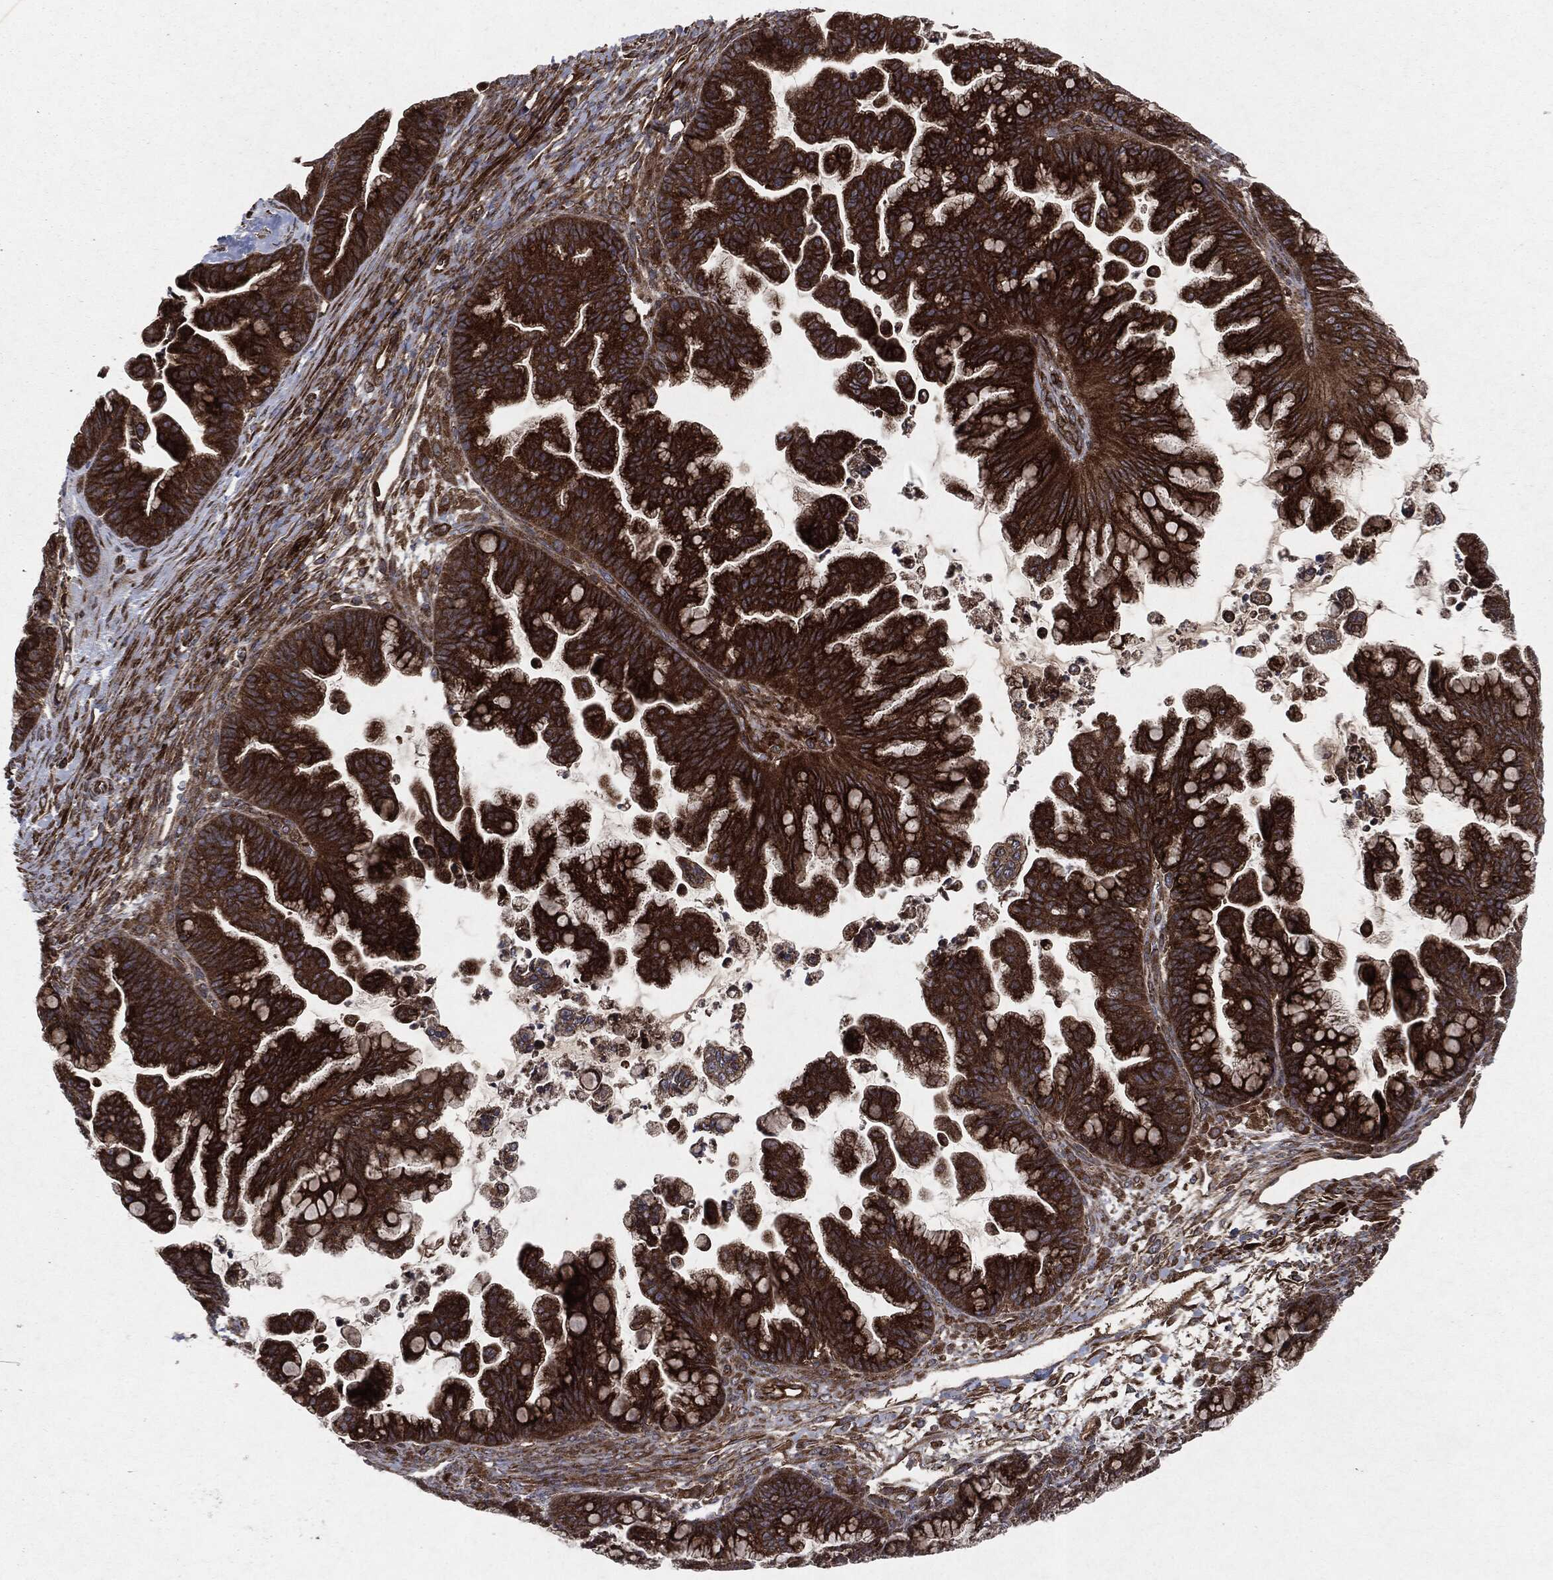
{"staining": {"intensity": "strong", "quantity": ">75%", "location": "cytoplasmic/membranous"}, "tissue": "ovarian cancer", "cell_type": "Tumor cells", "image_type": "cancer", "snomed": [{"axis": "morphology", "description": "Cystadenocarcinoma, mucinous, NOS"}, {"axis": "topography", "description": "Ovary"}], "caption": "Ovarian cancer (mucinous cystadenocarcinoma) was stained to show a protein in brown. There is high levels of strong cytoplasmic/membranous staining in about >75% of tumor cells.", "gene": "RAF1", "patient": {"sex": "female", "age": 67}}